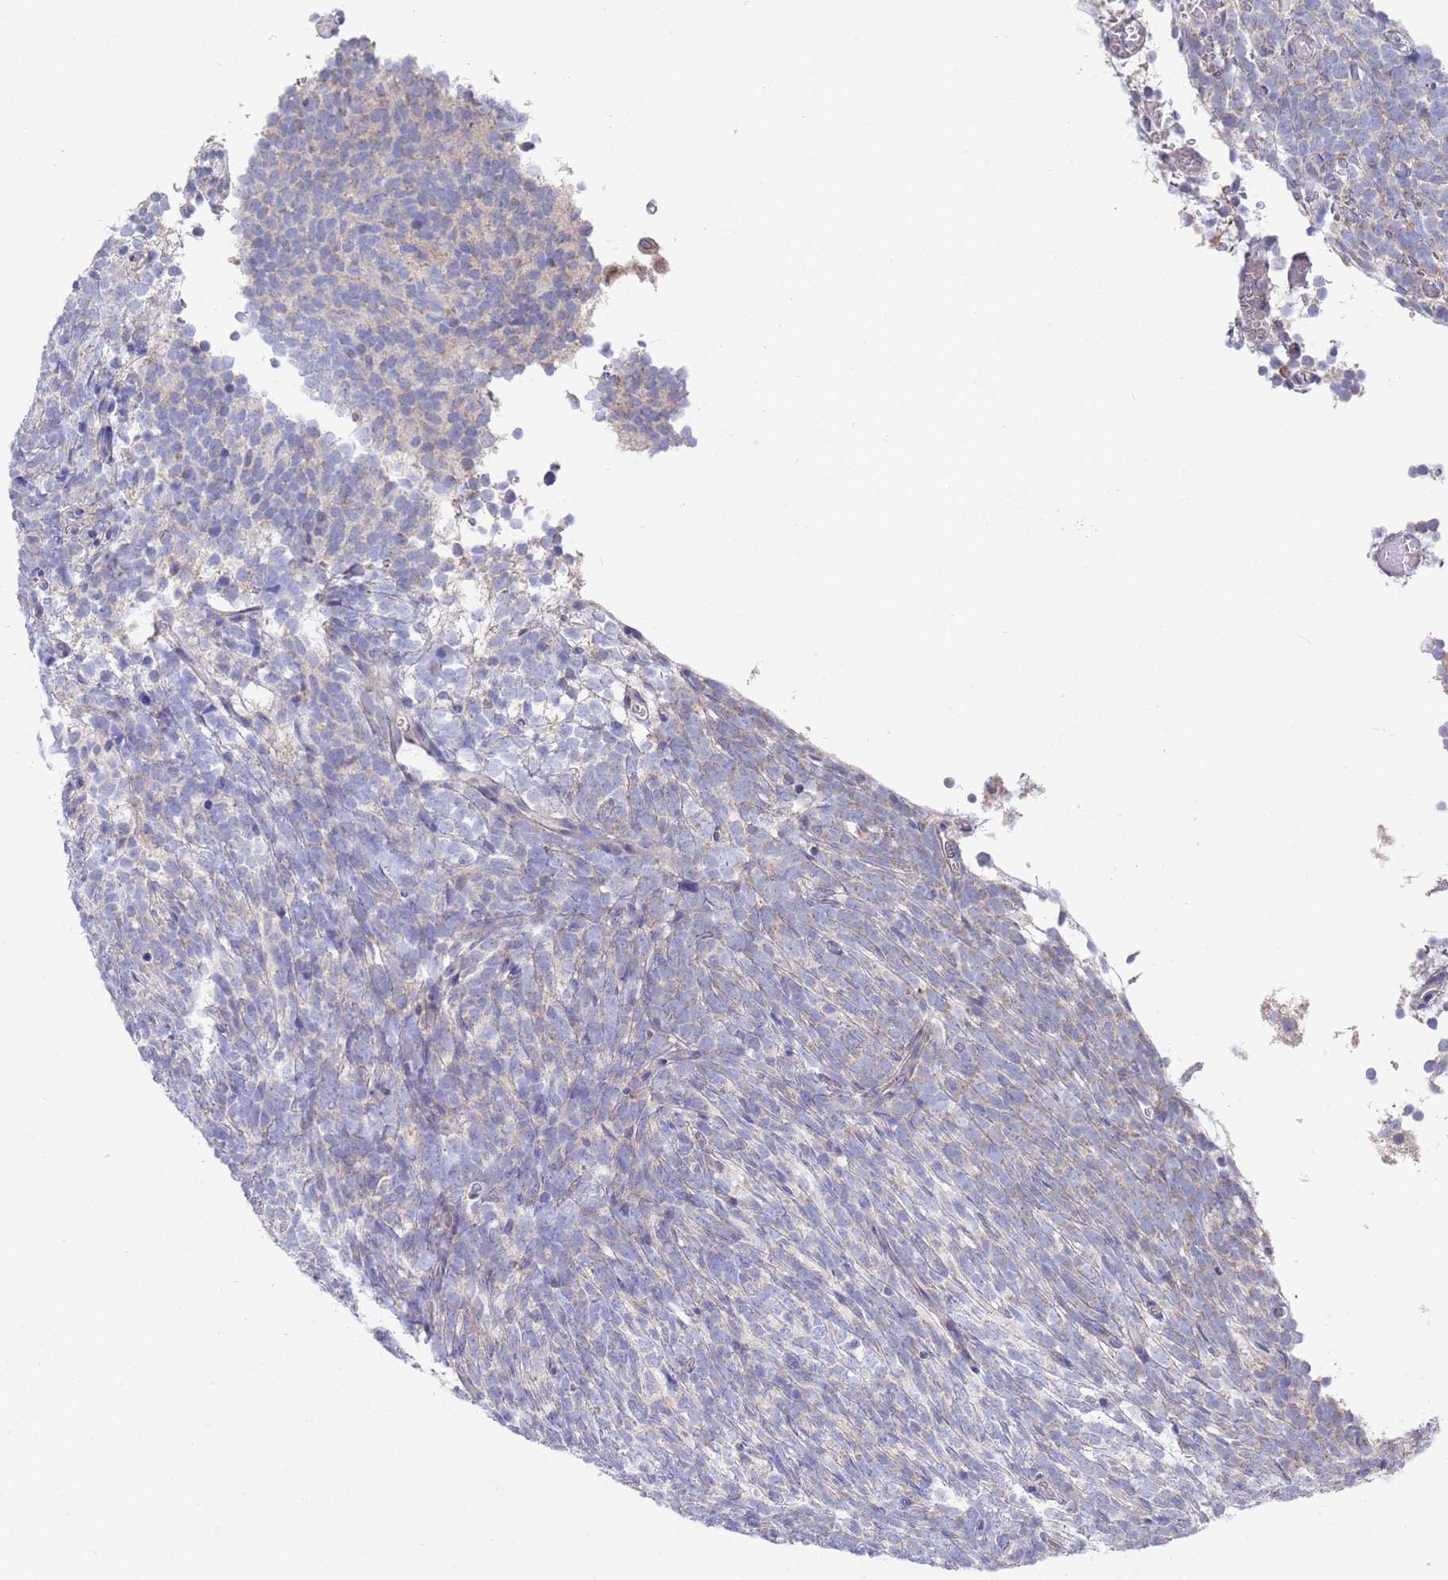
{"staining": {"intensity": "negative", "quantity": "none", "location": "none"}, "tissue": "glioma", "cell_type": "Tumor cells", "image_type": "cancer", "snomed": [{"axis": "morphology", "description": "Glioma, malignant, Low grade"}, {"axis": "topography", "description": "Brain"}], "caption": "High power microscopy micrograph of an immunohistochemistry image of malignant glioma (low-grade), revealing no significant expression in tumor cells. The staining is performed using DAB brown chromogen with nuclei counter-stained in using hematoxylin.", "gene": "NPEPPS", "patient": {"sex": "female", "age": 1}}